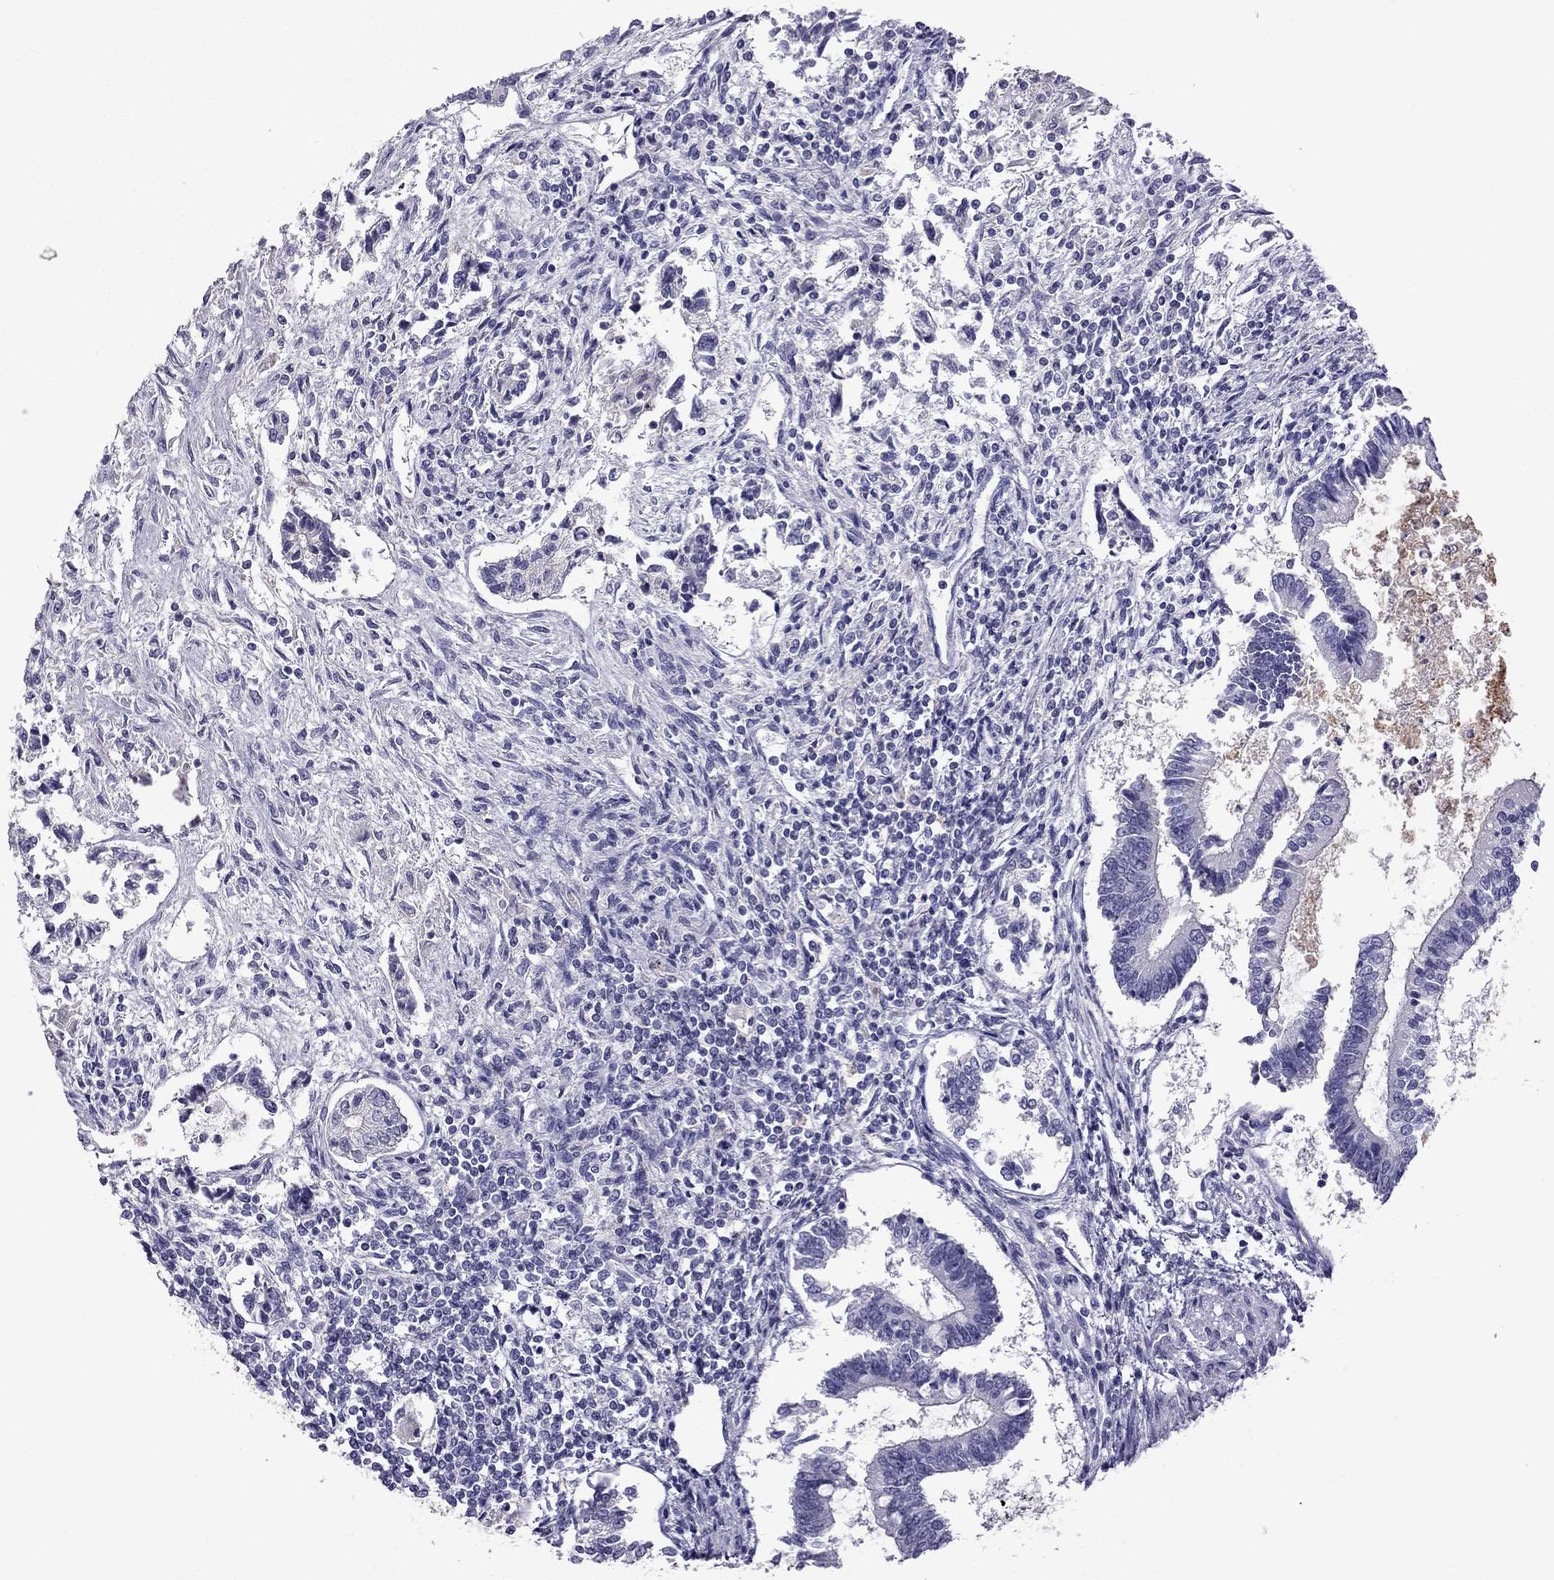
{"staining": {"intensity": "negative", "quantity": "none", "location": "none"}, "tissue": "testis cancer", "cell_type": "Tumor cells", "image_type": "cancer", "snomed": [{"axis": "morphology", "description": "Carcinoma, Embryonal, NOS"}, {"axis": "topography", "description": "Testis"}], "caption": "There is no significant staining in tumor cells of testis cancer (embryonal carcinoma). (DAB (3,3'-diaminobenzidine) IHC with hematoxylin counter stain).", "gene": "STOML3", "patient": {"sex": "male", "age": 37}}